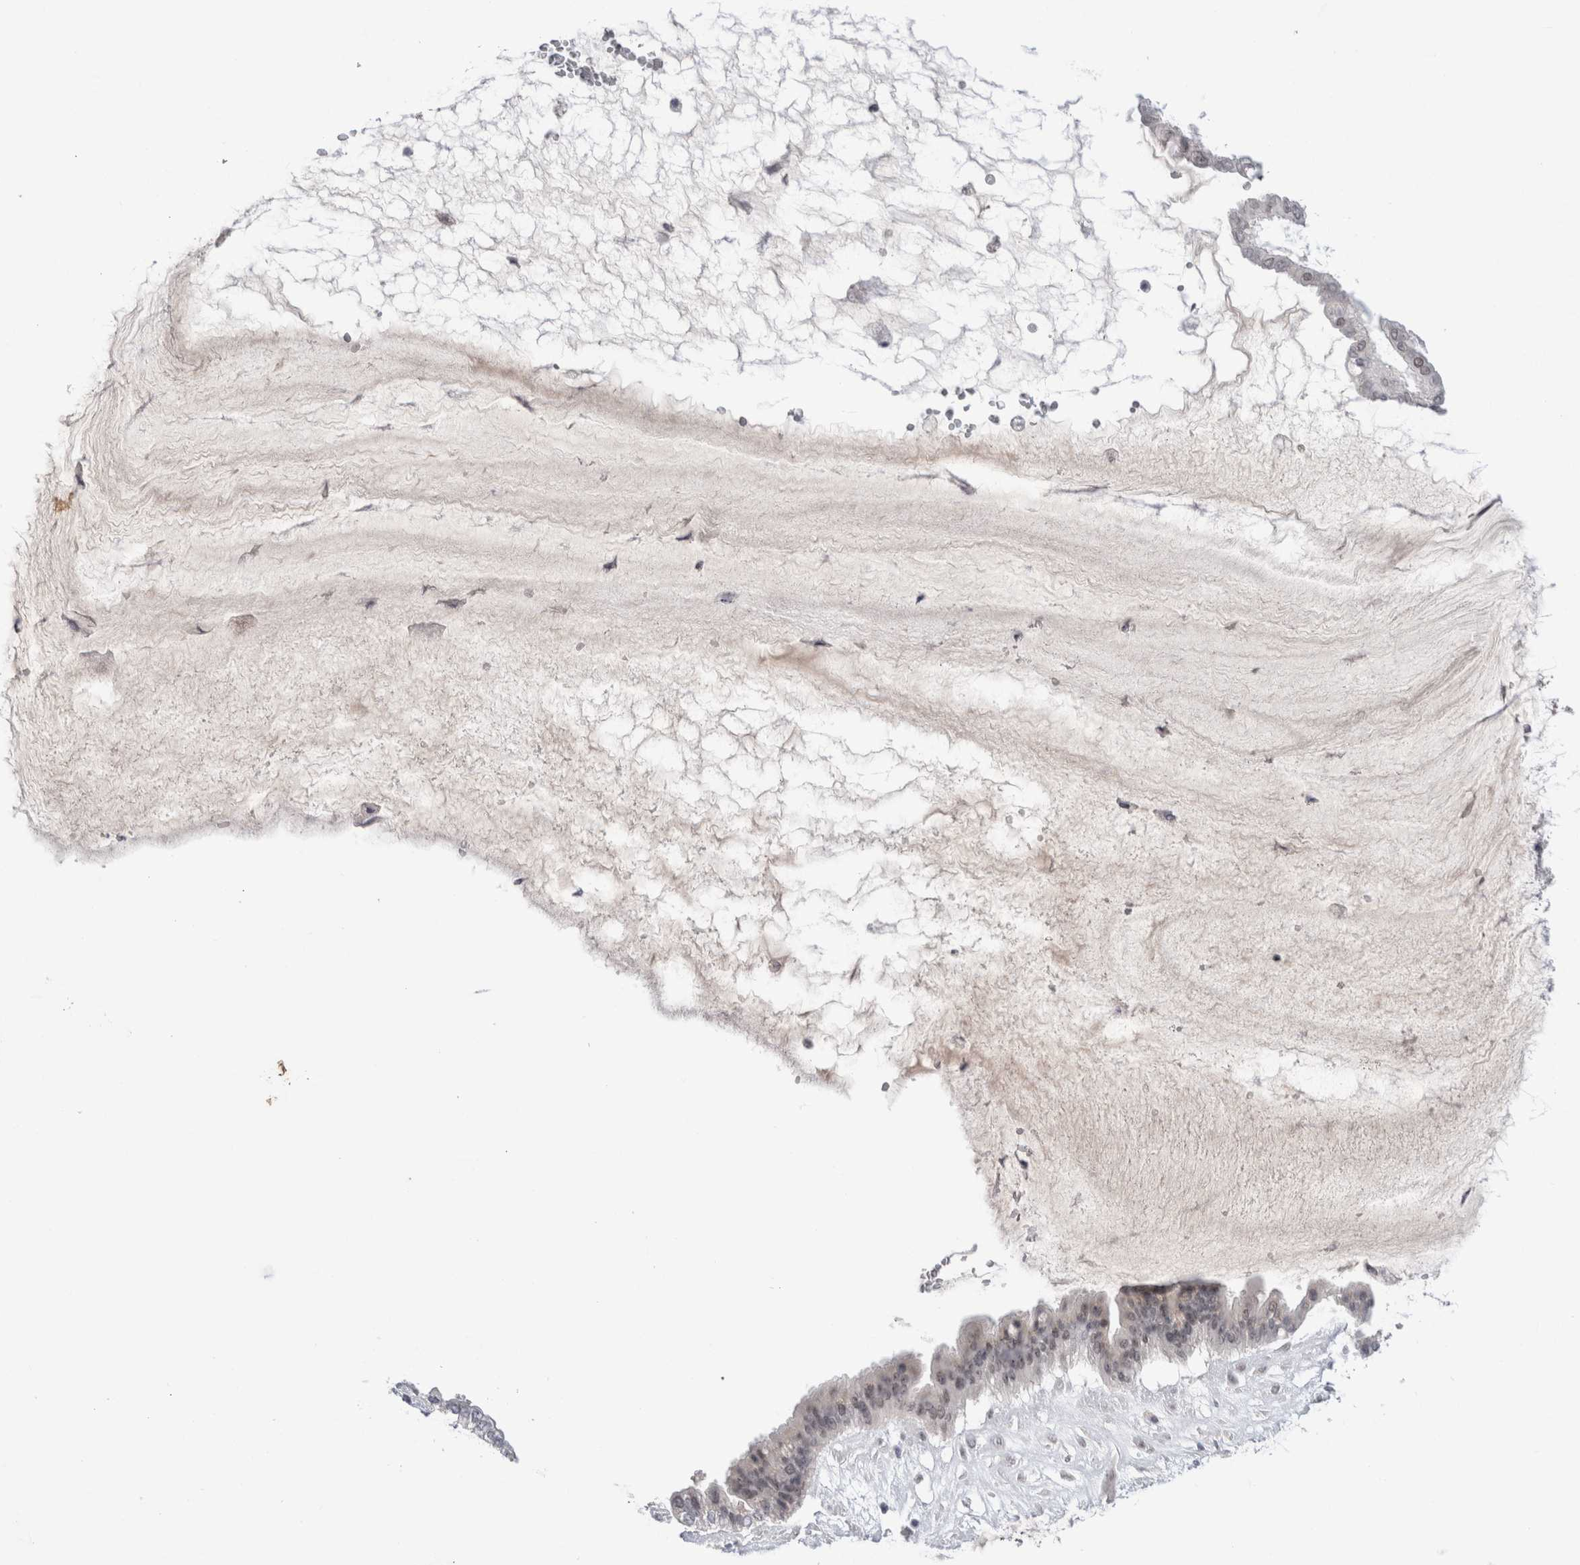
{"staining": {"intensity": "weak", "quantity": "<25%", "location": "nuclear"}, "tissue": "ovarian cancer", "cell_type": "Tumor cells", "image_type": "cancer", "snomed": [{"axis": "morphology", "description": "Cystadenocarcinoma, mucinous, NOS"}, {"axis": "topography", "description": "Ovary"}], "caption": "A histopathology image of mucinous cystadenocarcinoma (ovarian) stained for a protein demonstrates no brown staining in tumor cells.", "gene": "CERS5", "patient": {"sex": "female", "age": 73}}